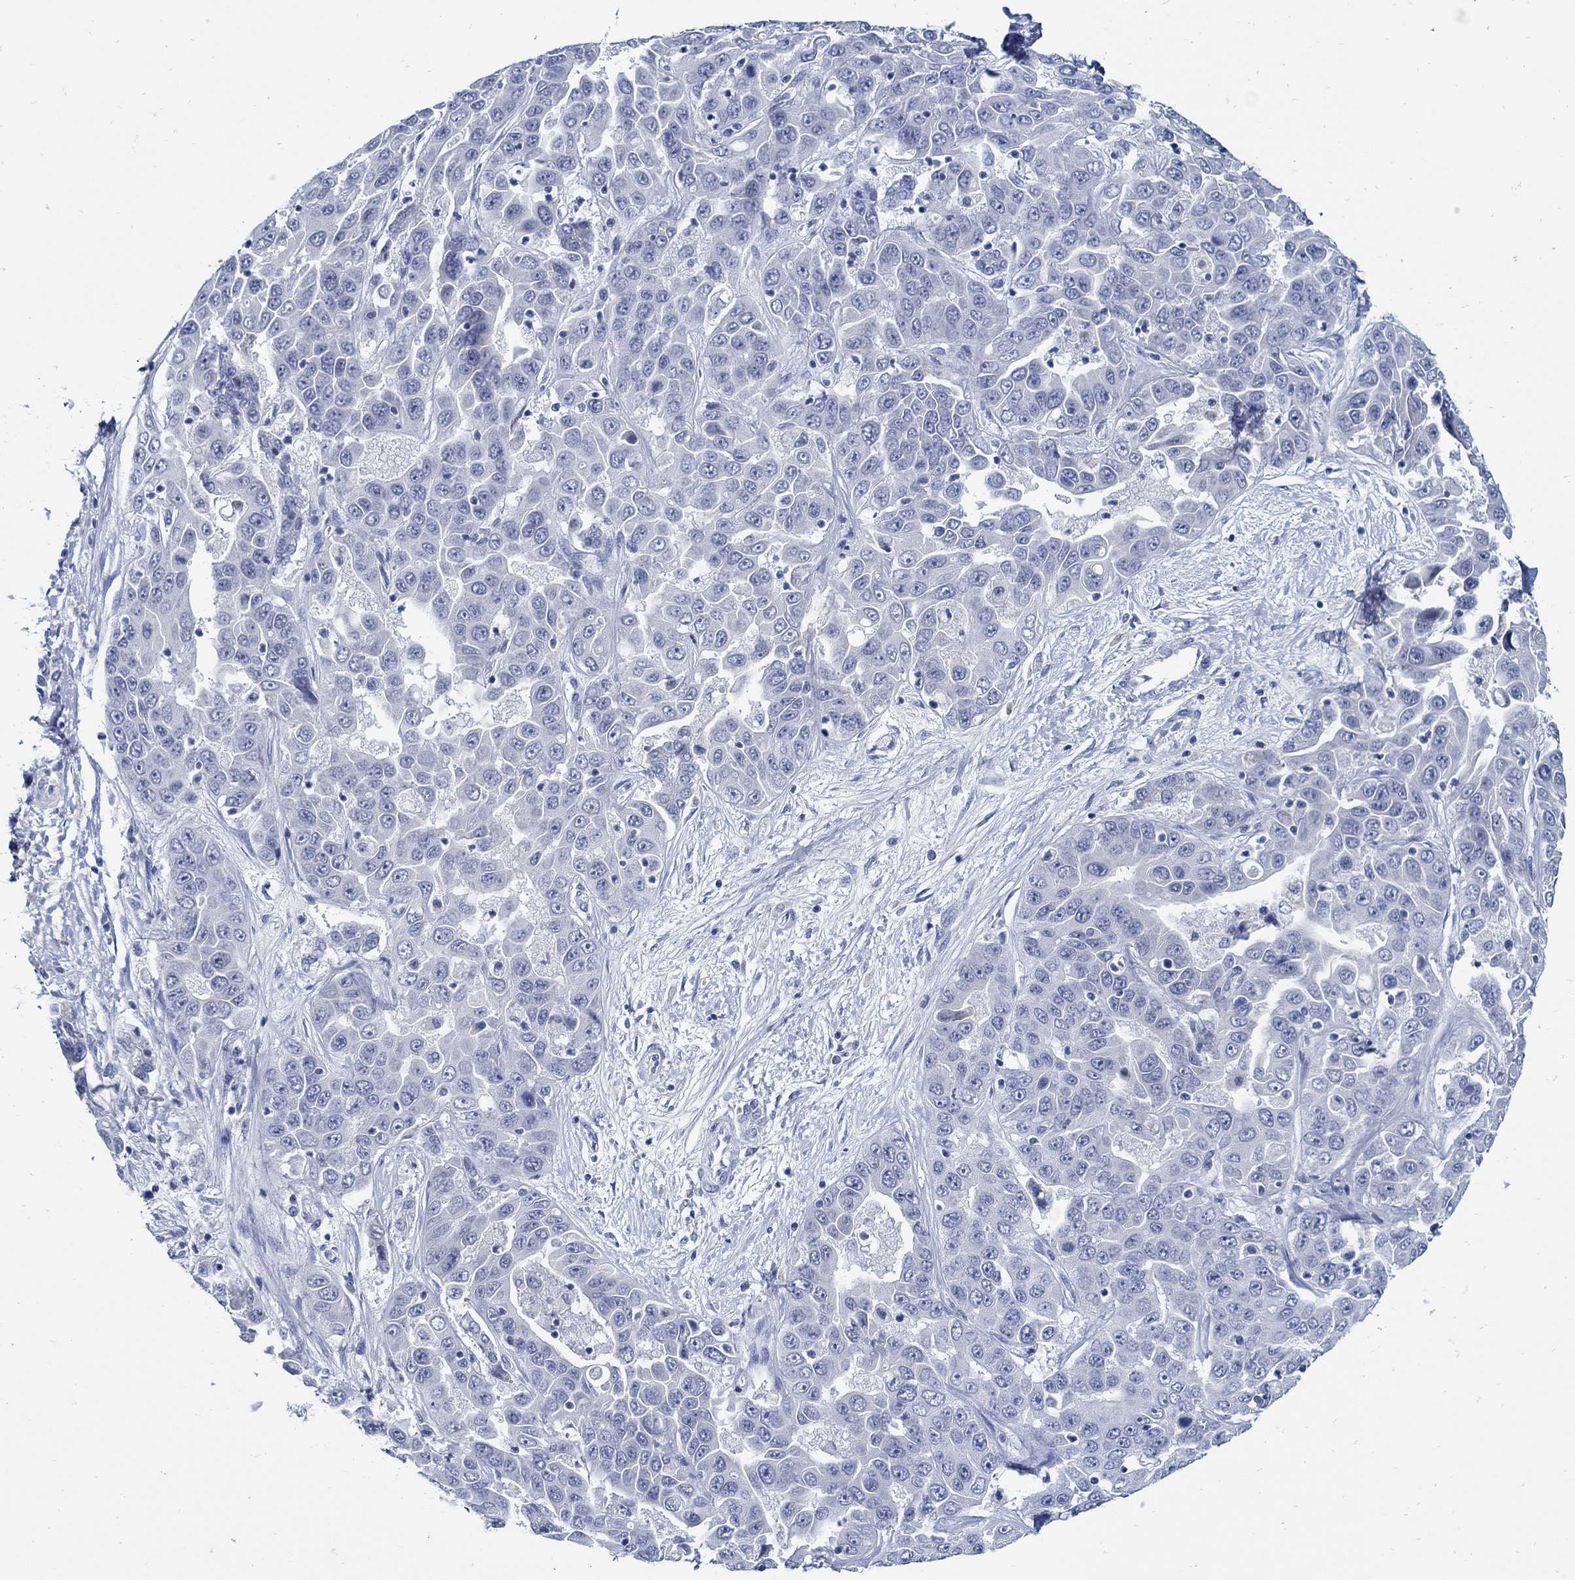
{"staining": {"intensity": "negative", "quantity": "none", "location": "none"}, "tissue": "liver cancer", "cell_type": "Tumor cells", "image_type": "cancer", "snomed": [{"axis": "morphology", "description": "Cholangiocarcinoma"}, {"axis": "topography", "description": "Liver"}], "caption": "Protein analysis of liver cholangiocarcinoma reveals no significant staining in tumor cells.", "gene": "PAX9", "patient": {"sex": "female", "age": 52}}